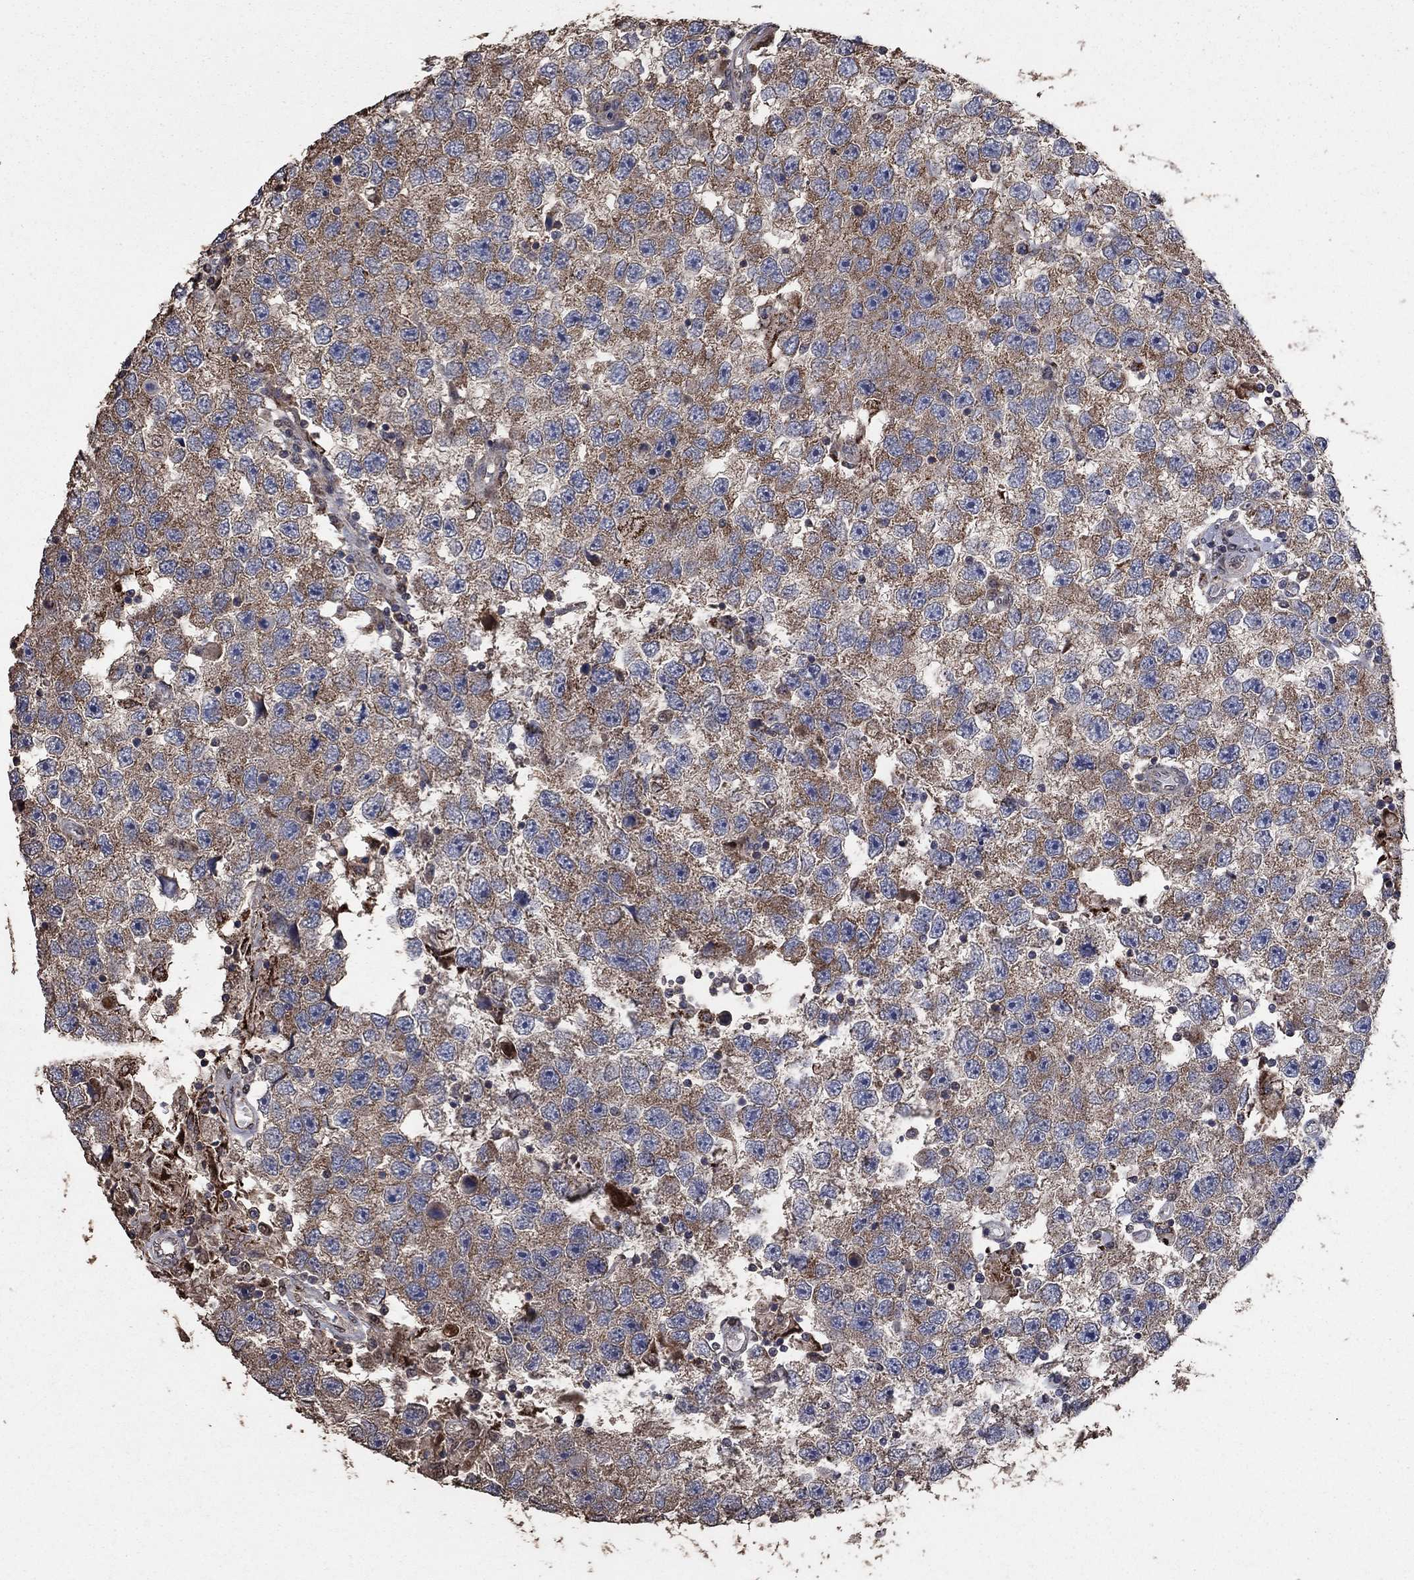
{"staining": {"intensity": "moderate", "quantity": ">75%", "location": "cytoplasmic/membranous"}, "tissue": "testis cancer", "cell_type": "Tumor cells", "image_type": "cancer", "snomed": [{"axis": "morphology", "description": "Seminoma, NOS"}, {"axis": "topography", "description": "Testis"}], "caption": "Protein analysis of testis seminoma tissue demonstrates moderate cytoplasmic/membranous positivity in approximately >75% of tumor cells.", "gene": "MRPS24", "patient": {"sex": "male", "age": 26}}